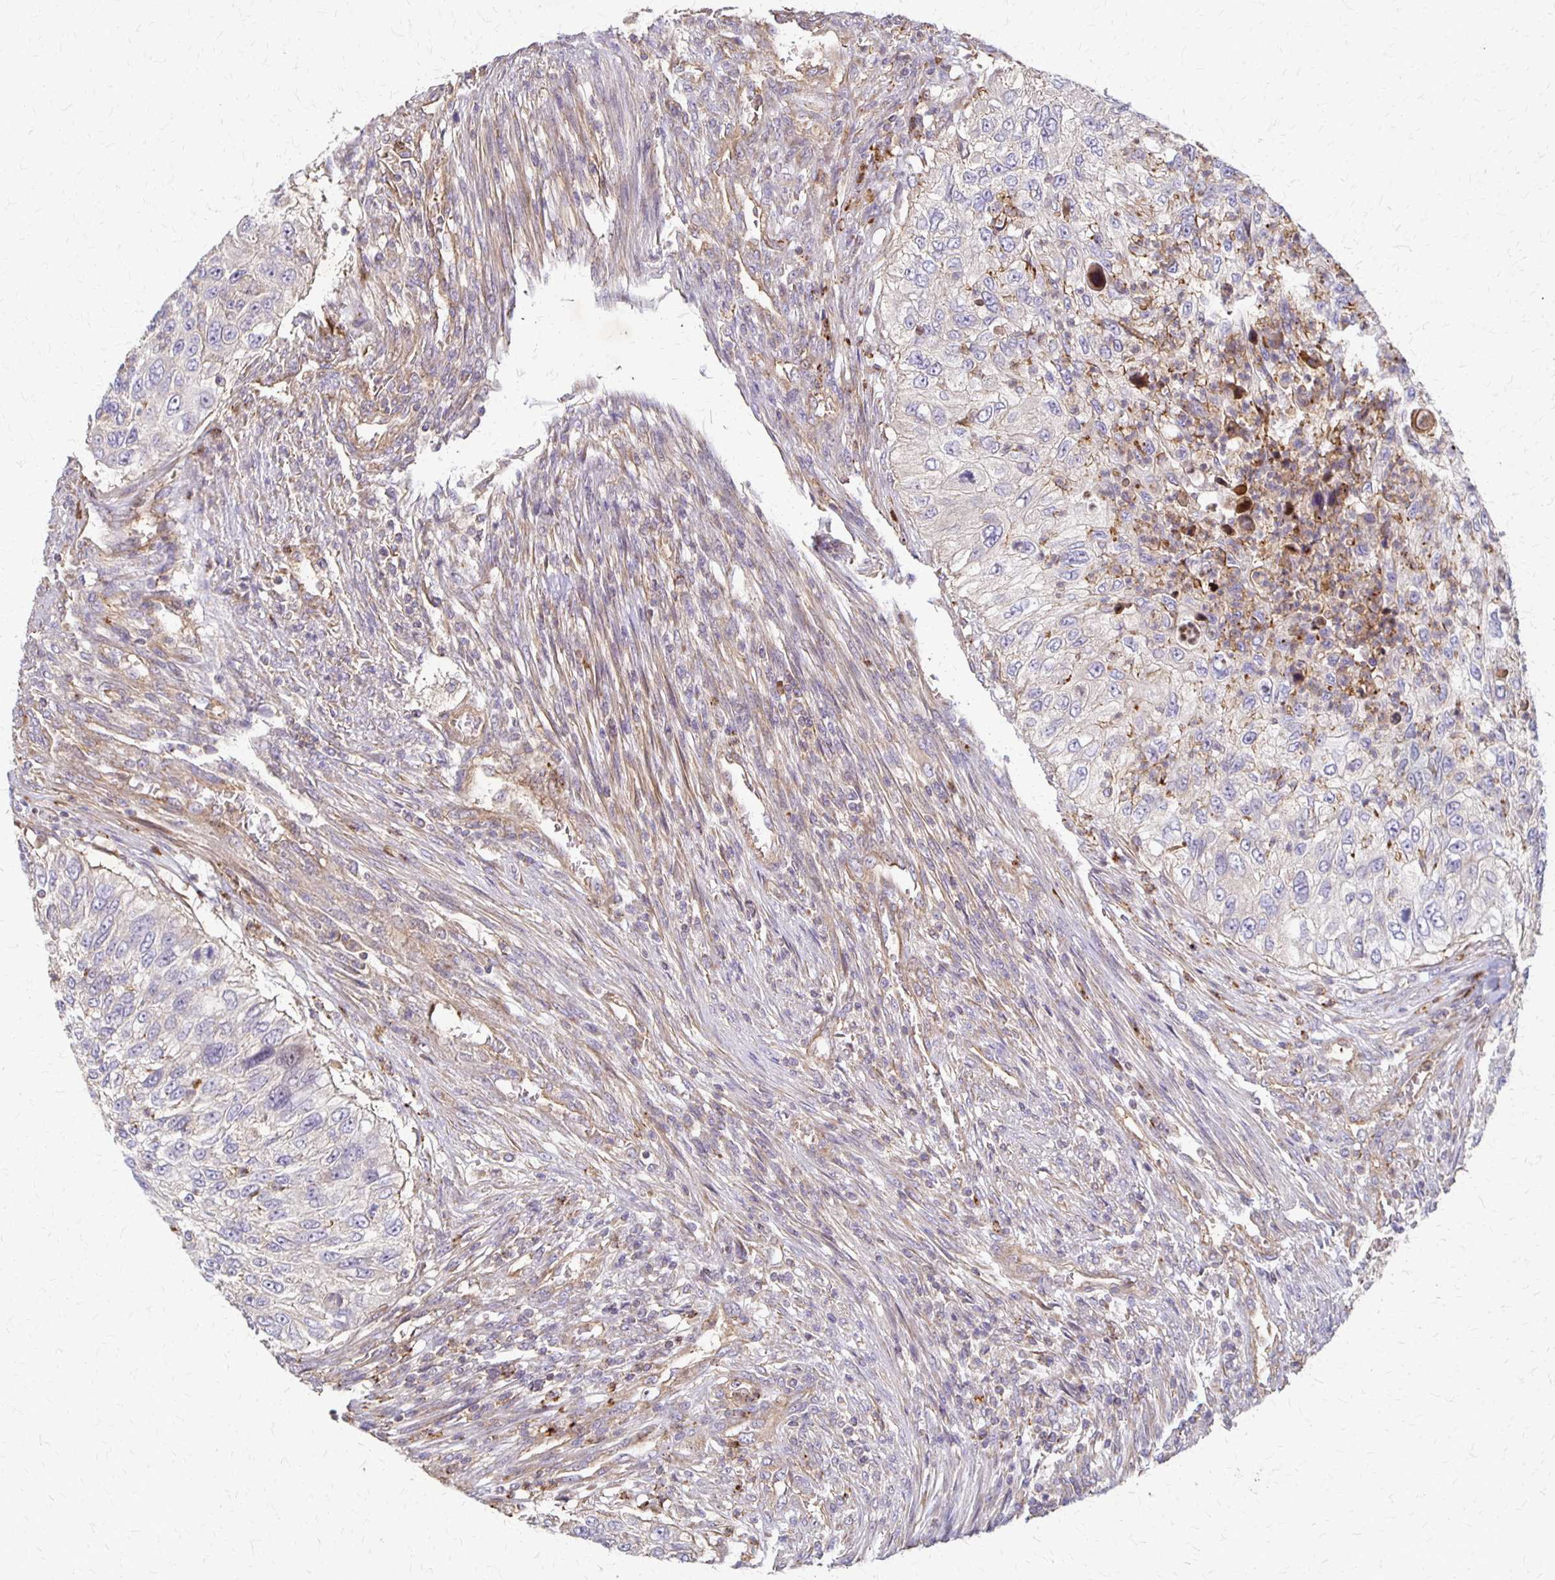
{"staining": {"intensity": "negative", "quantity": "none", "location": "none"}, "tissue": "urothelial cancer", "cell_type": "Tumor cells", "image_type": "cancer", "snomed": [{"axis": "morphology", "description": "Urothelial carcinoma, High grade"}, {"axis": "topography", "description": "Urinary bladder"}], "caption": "High power microscopy micrograph of an immunohistochemistry (IHC) histopathology image of high-grade urothelial carcinoma, revealing no significant staining in tumor cells. Nuclei are stained in blue.", "gene": "EIF4EBP2", "patient": {"sex": "female", "age": 60}}